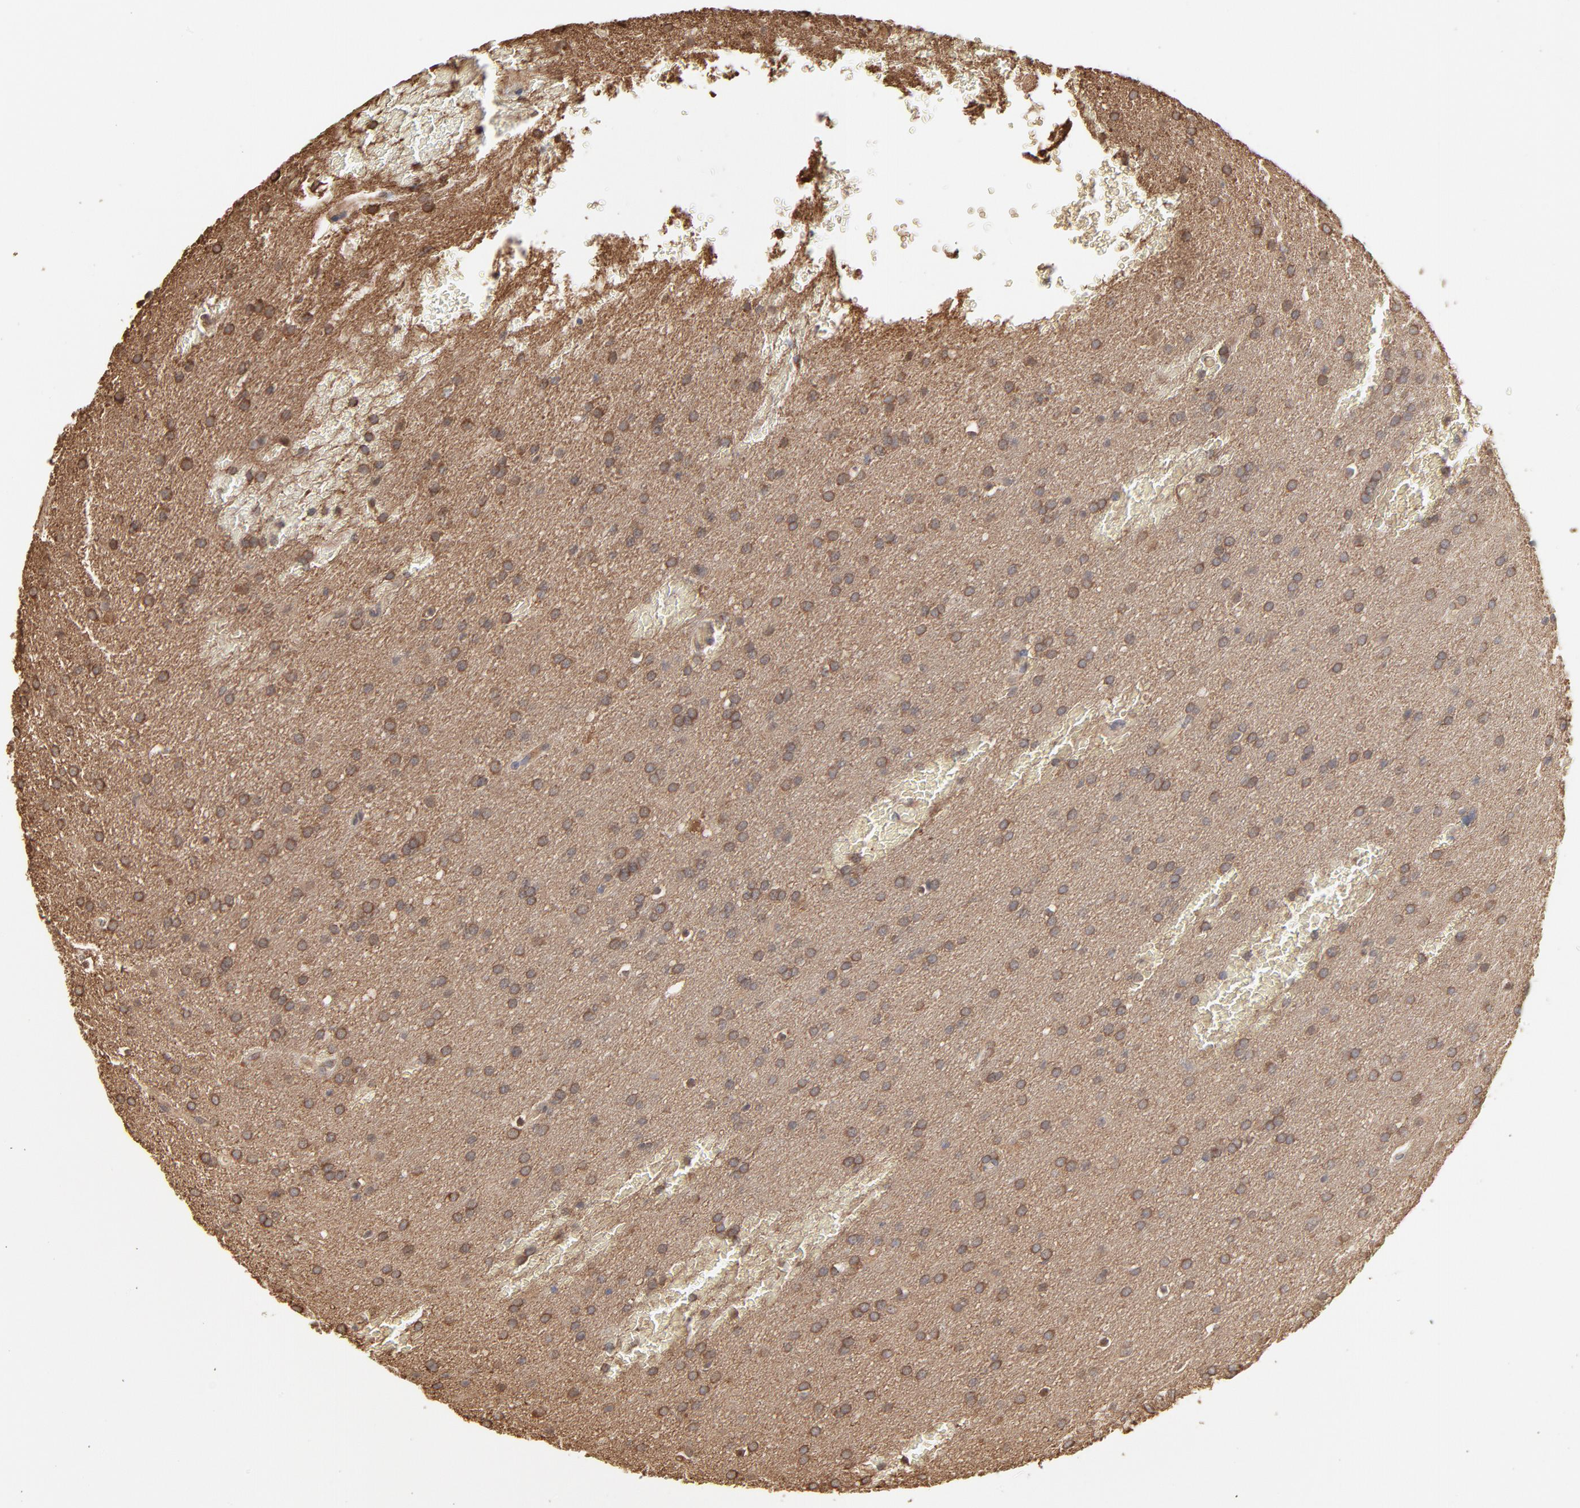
{"staining": {"intensity": "moderate", "quantity": ">75%", "location": "cytoplasmic/membranous"}, "tissue": "glioma", "cell_type": "Tumor cells", "image_type": "cancer", "snomed": [{"axis": "morphology", "description": "Glioma, malignant, Low grade"}, {"axis": "topography", "description": "Brain"}], "caption": "An image of human glioma stained for a protein demonstrates moderate cytoplasmic/membranous brown staining in tumor cells.", "gene": "PPP2CA", "patient": {"sex": "female", "age": 32}}